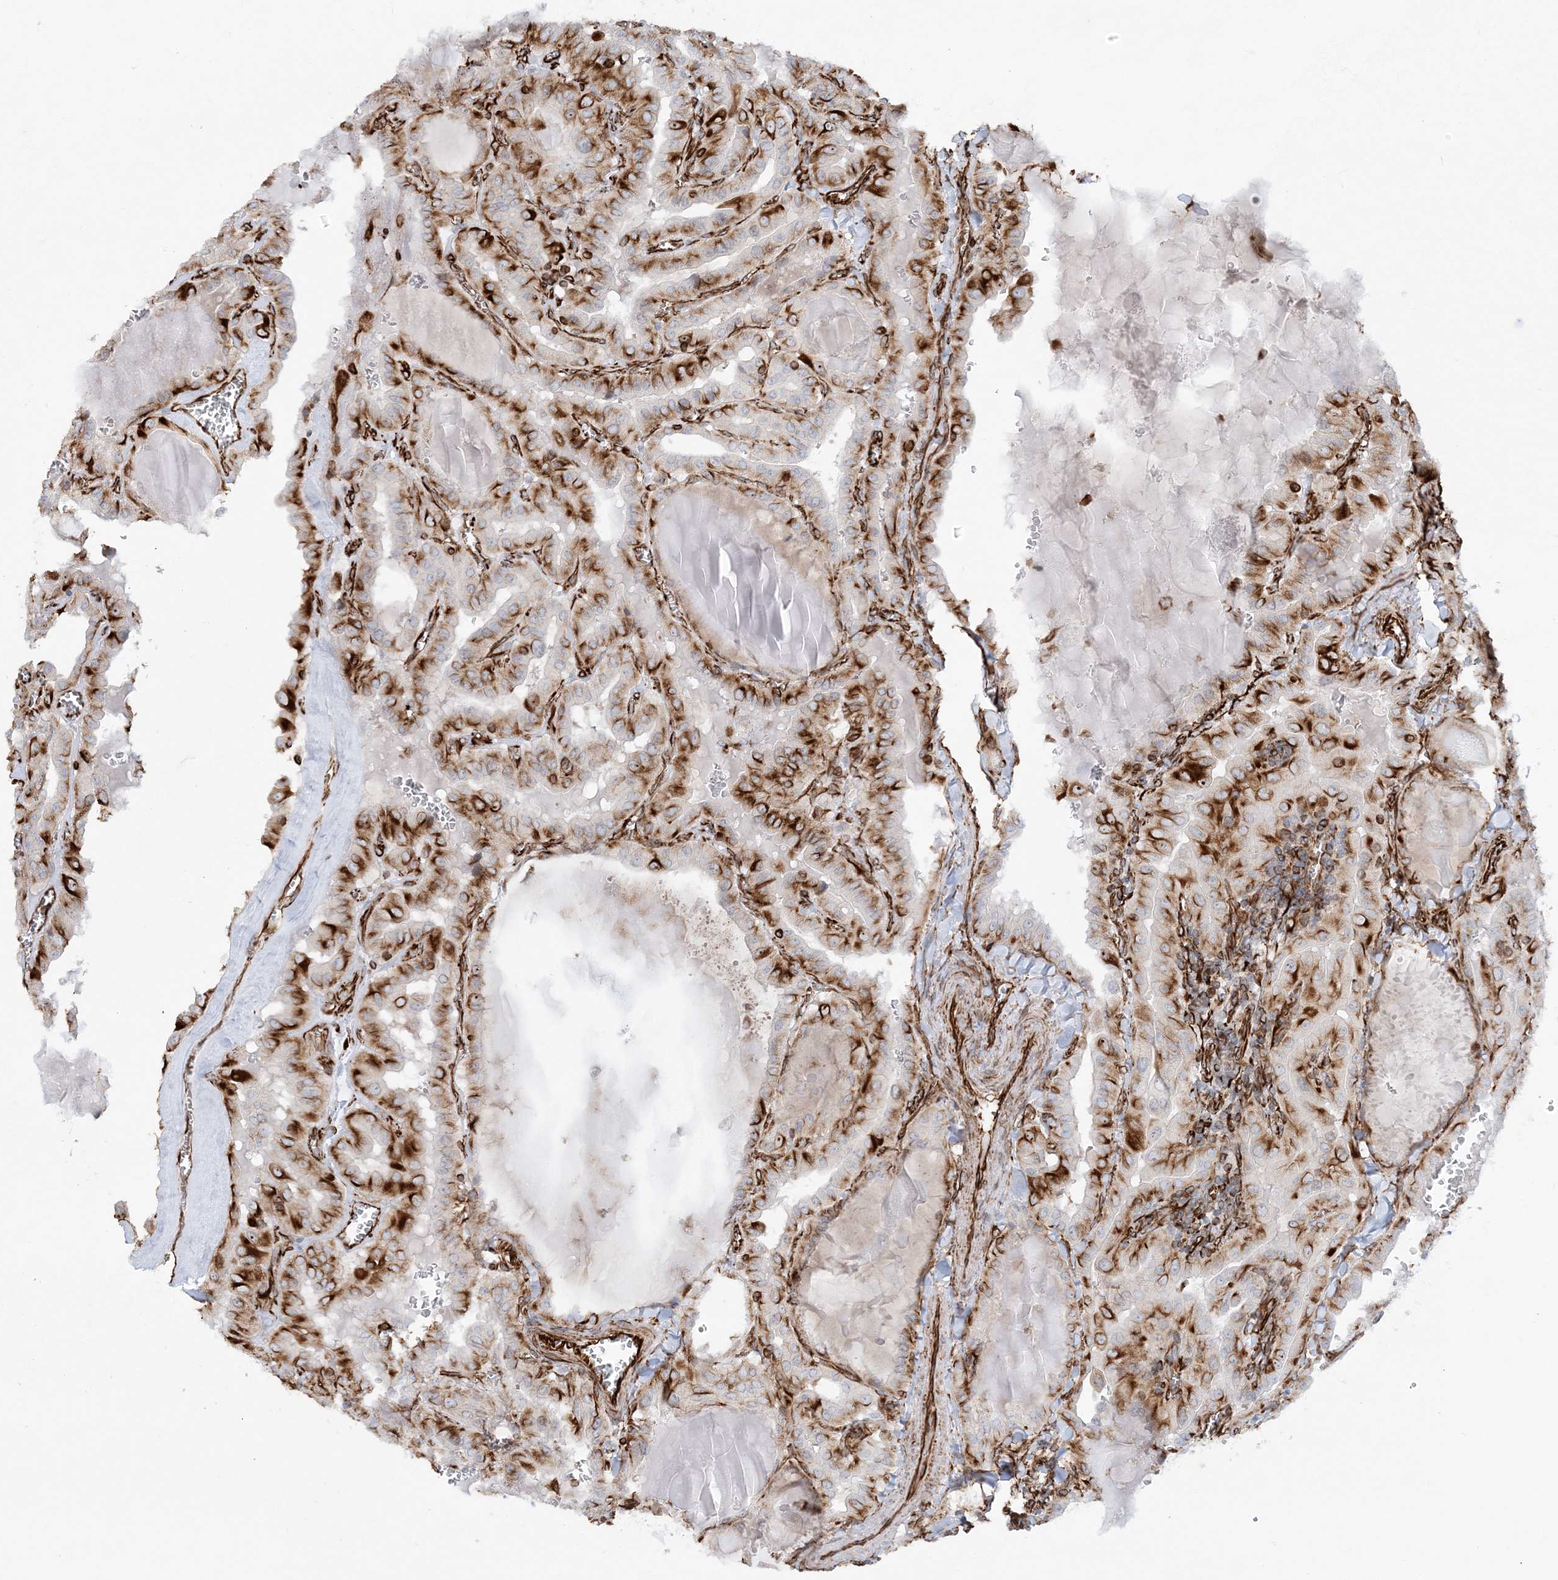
{"staining": {"intensity": "strong", "quantity": ">75%", "location": "cytoplasmic/membranous"}, "tissue": "thyroid cancer", "cell_type": "Tumor cells", "image_type": "cancer", "snomed": [{"axis": "morphology", "description": "Papillary adenocarcinoma, NOS"}, {"axis": "topography", "description": "Thyroid gland"}], "caption": "There is high levels of strong cytoplasmic/membranous staining in tumor cells of thyroid papillary adenocarcinoma, as demonstrated by immunohistochemical staining (brown color).", "gene": "SCLT1", "patient": {"sex": "male", "age": 52}}